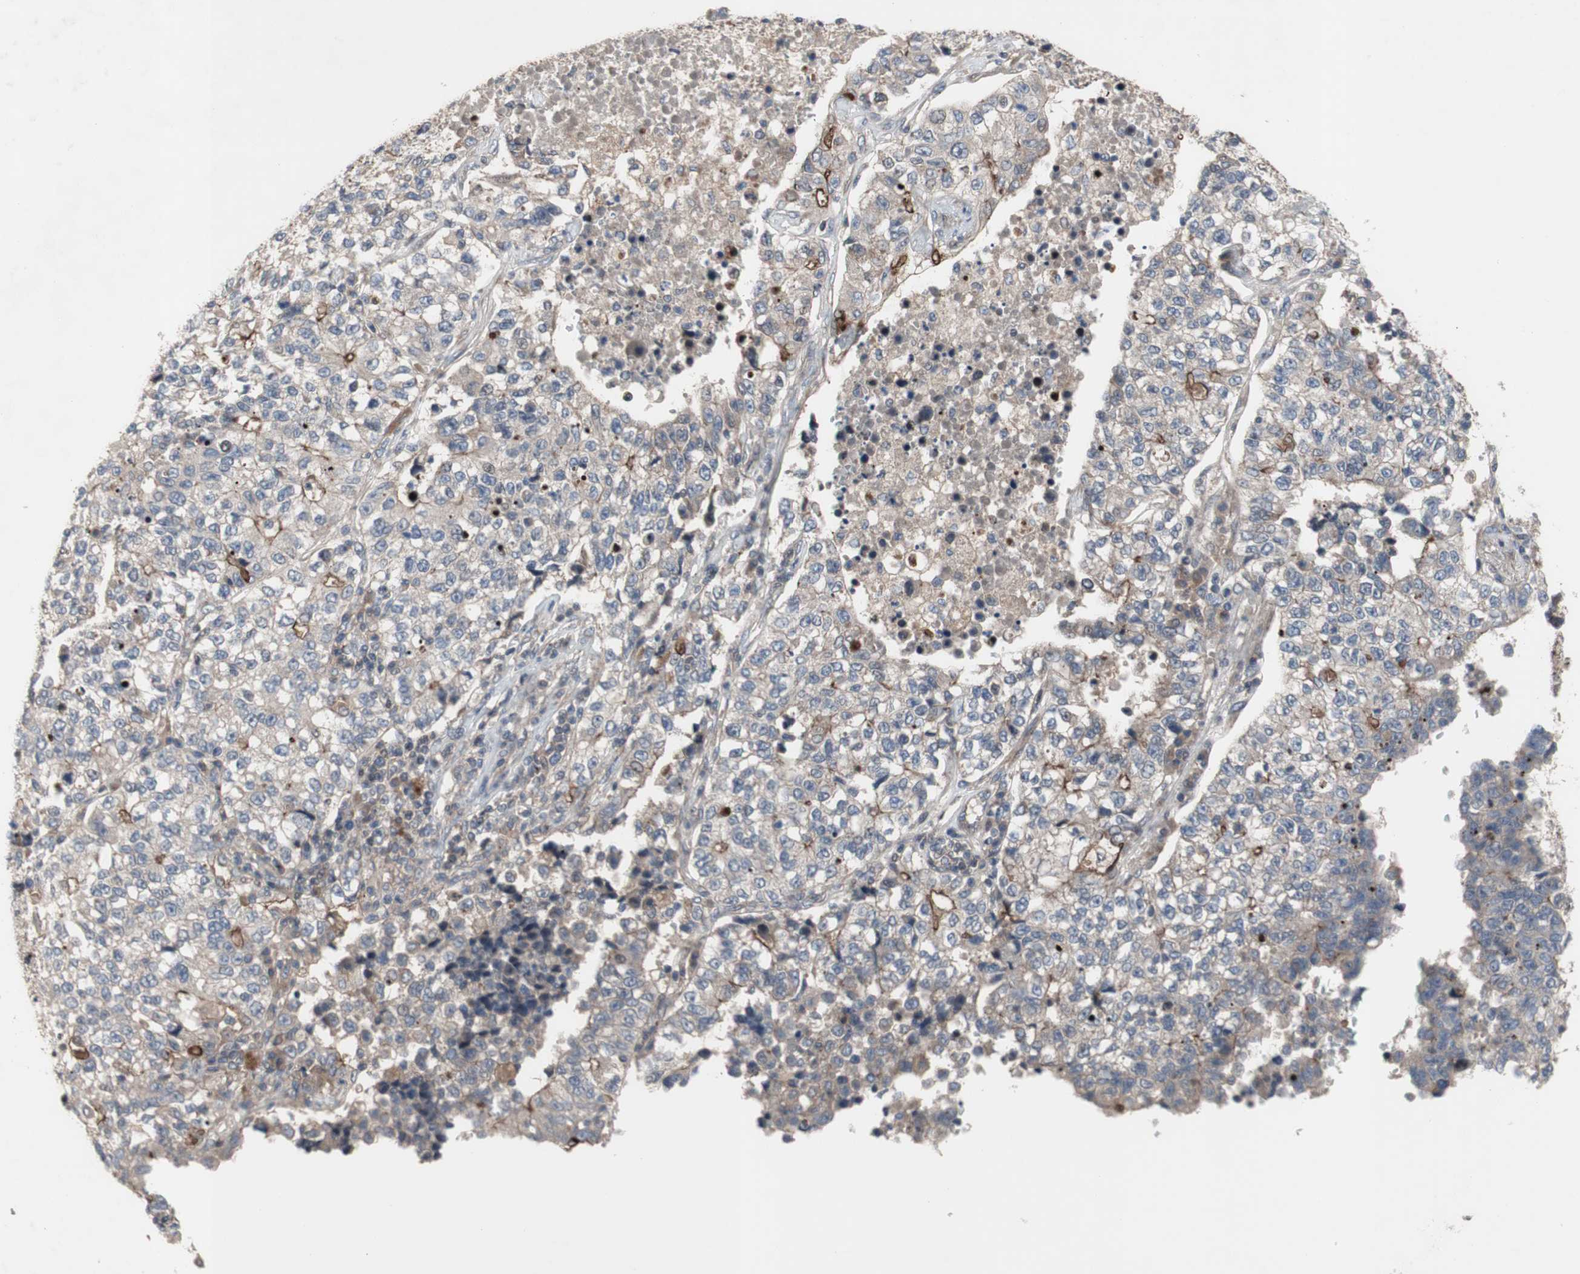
{"staining": {"intensity": "weak", "quantity": "25%-75%", "location": "cytoplasmic/membranous"}, "tissue": "lung cancer", "cell_type": "Tumor cells", "image_type": "cancer", "snomed": [{"axis": "morphology", "description": "Adenocarcinoma, NOS"}, {"axis": "topography", "description": "Lung"}], "caption": "This histopathology image exhibits adenocarcinoma (lung) stained with IHC to label a protein in brown. The cytoplasmic/membranous of tumor cells show weak positivity for the protein. Nuclei are counter-stained blue.", "gene": "OAZ1", "patient": {"sex": "male", "age": 49}}